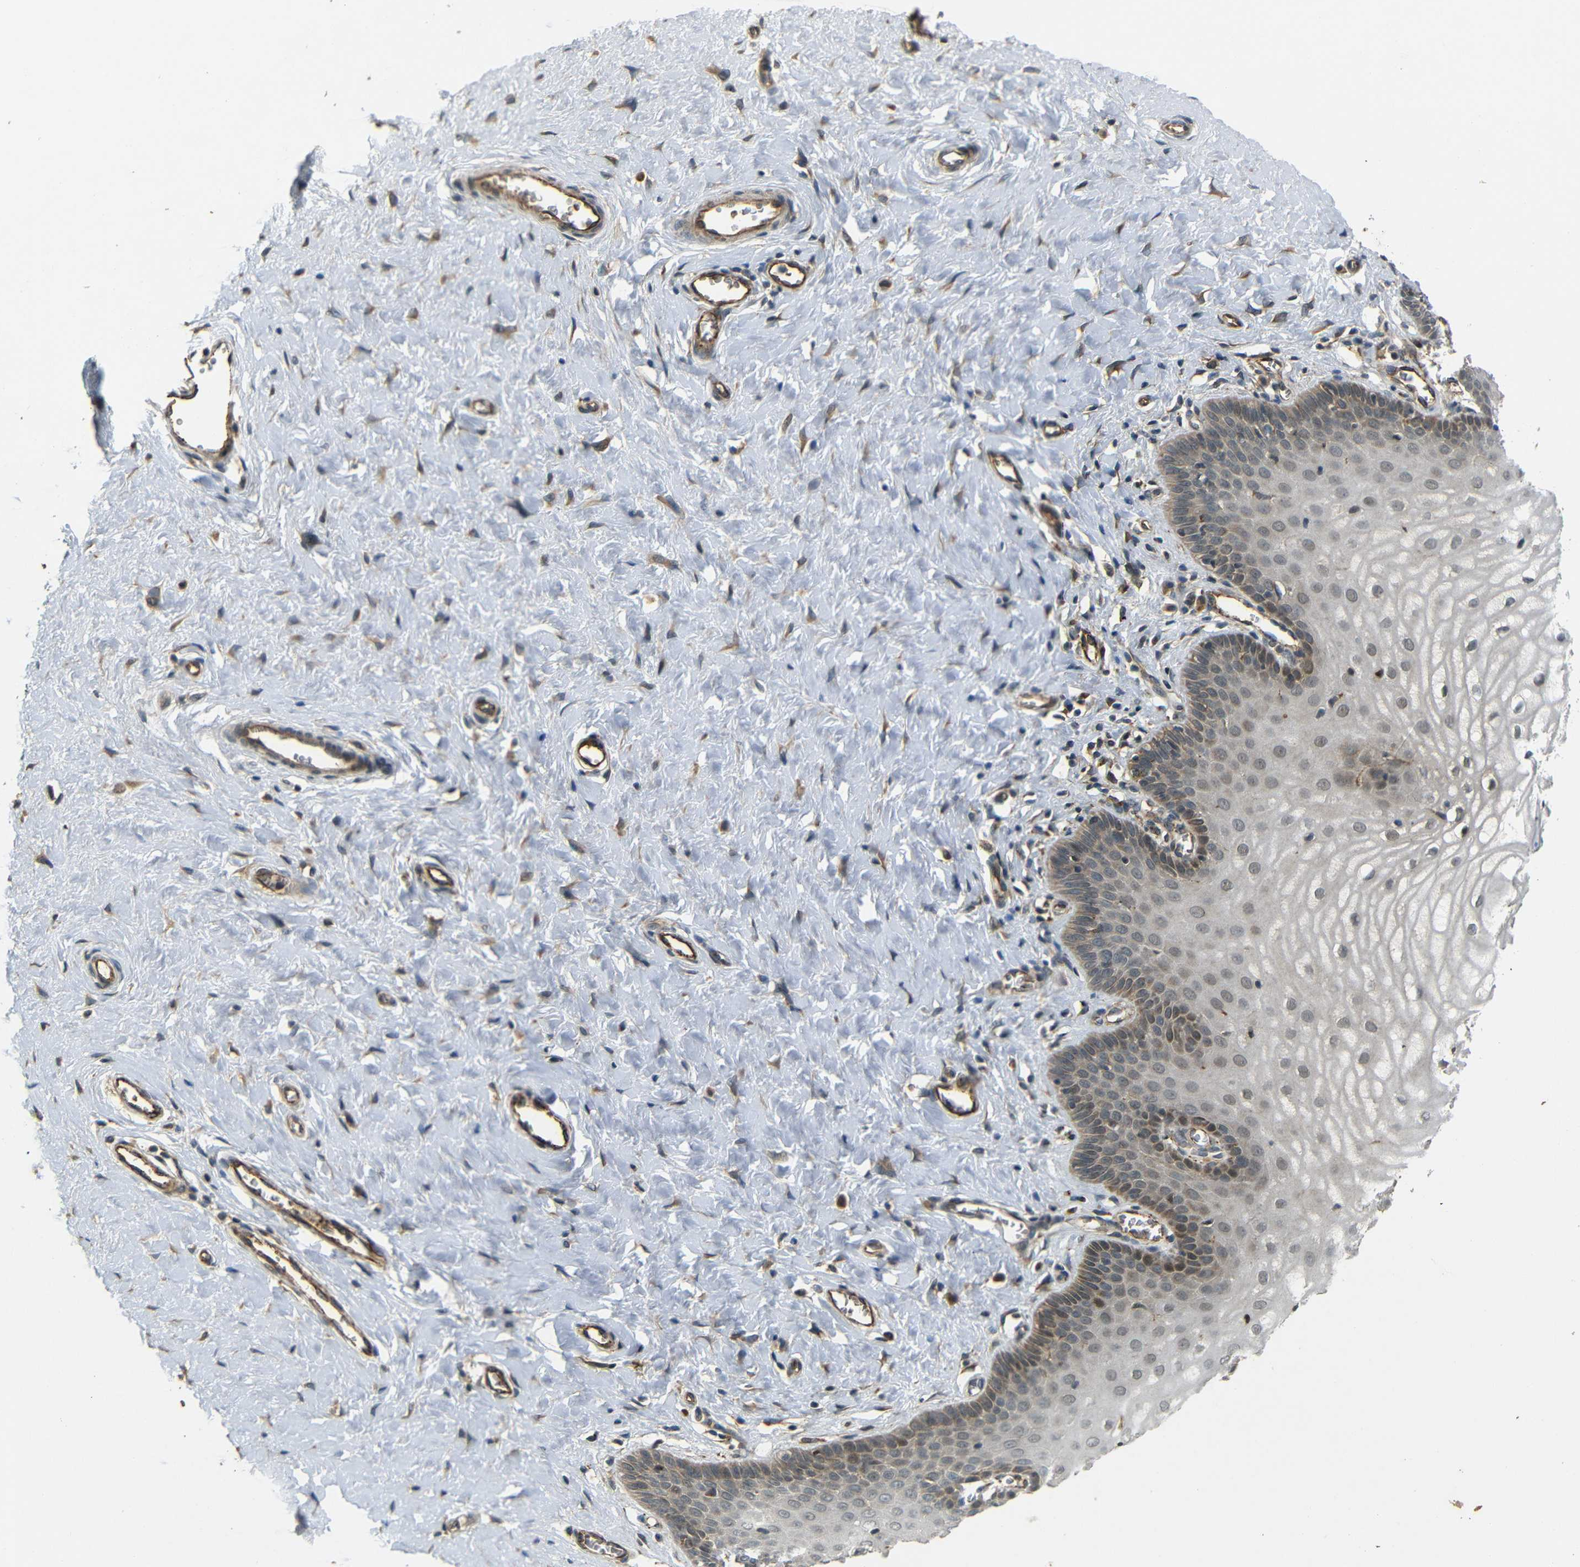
{"staining": {"intensity": "moderate", "quantity": ">75%", "location": "cytoplasmic/membranous"}, "tissue": "cervix", "cell_type": "Glandular cells", "image_type": "normal", "snomed": [{"axis": "morphology", "description": "Normal tissue, NOS"}, {"axis": "topography", "description": "Cervix"}], "caption": "Protein expression by IHC reveals moderate cytoplasmic/membranous expression in about >75% of glandular cells in normal cervix. Nuclei are stained in blue.", "gene": "ATP7A", "patient": {"sex": "female", "age": 55}}